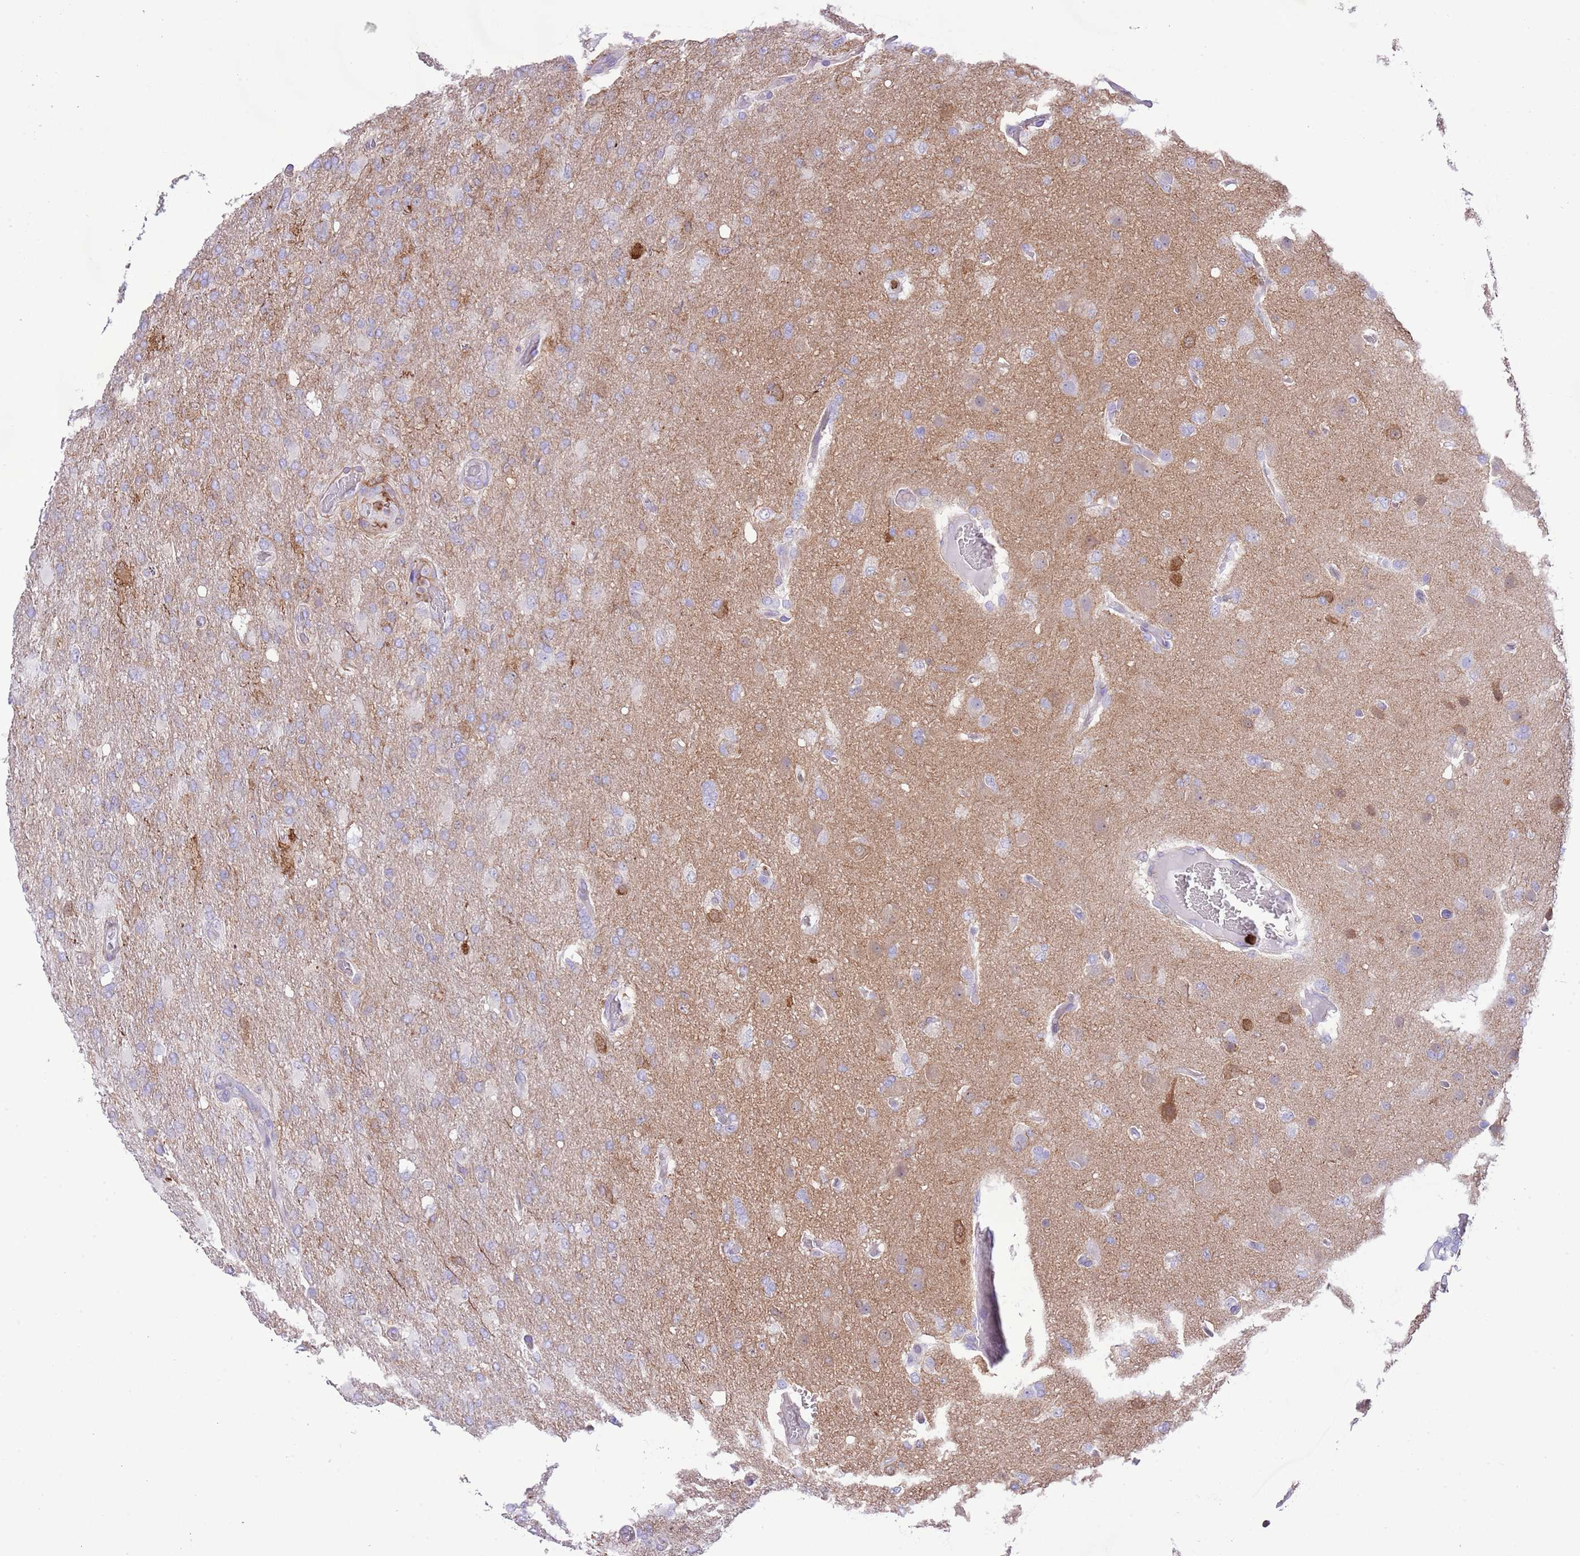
{"staining": {"intensity": "negative", "quantity": "none", "location": "none"}, "tissue": "glioma", "cell_type": "Tumor cells", "image_type": "cancer", "snomed": [{"axis": "morphology", "description": "Glioma, malignant, High grade"}, {"axis": "topography", "description": "Brain"}], "caption": "DAB (3,3'-diaminobenzidine) immunohistochemical staining of glioma reveals no significant expression in tumor cells. (Brightfield microscopy of DAB (3,3'-diaminobenzidine) IHC at high magnification).", "gene": "EFHD2", "patient": {"sex": "female", "age": 74}}